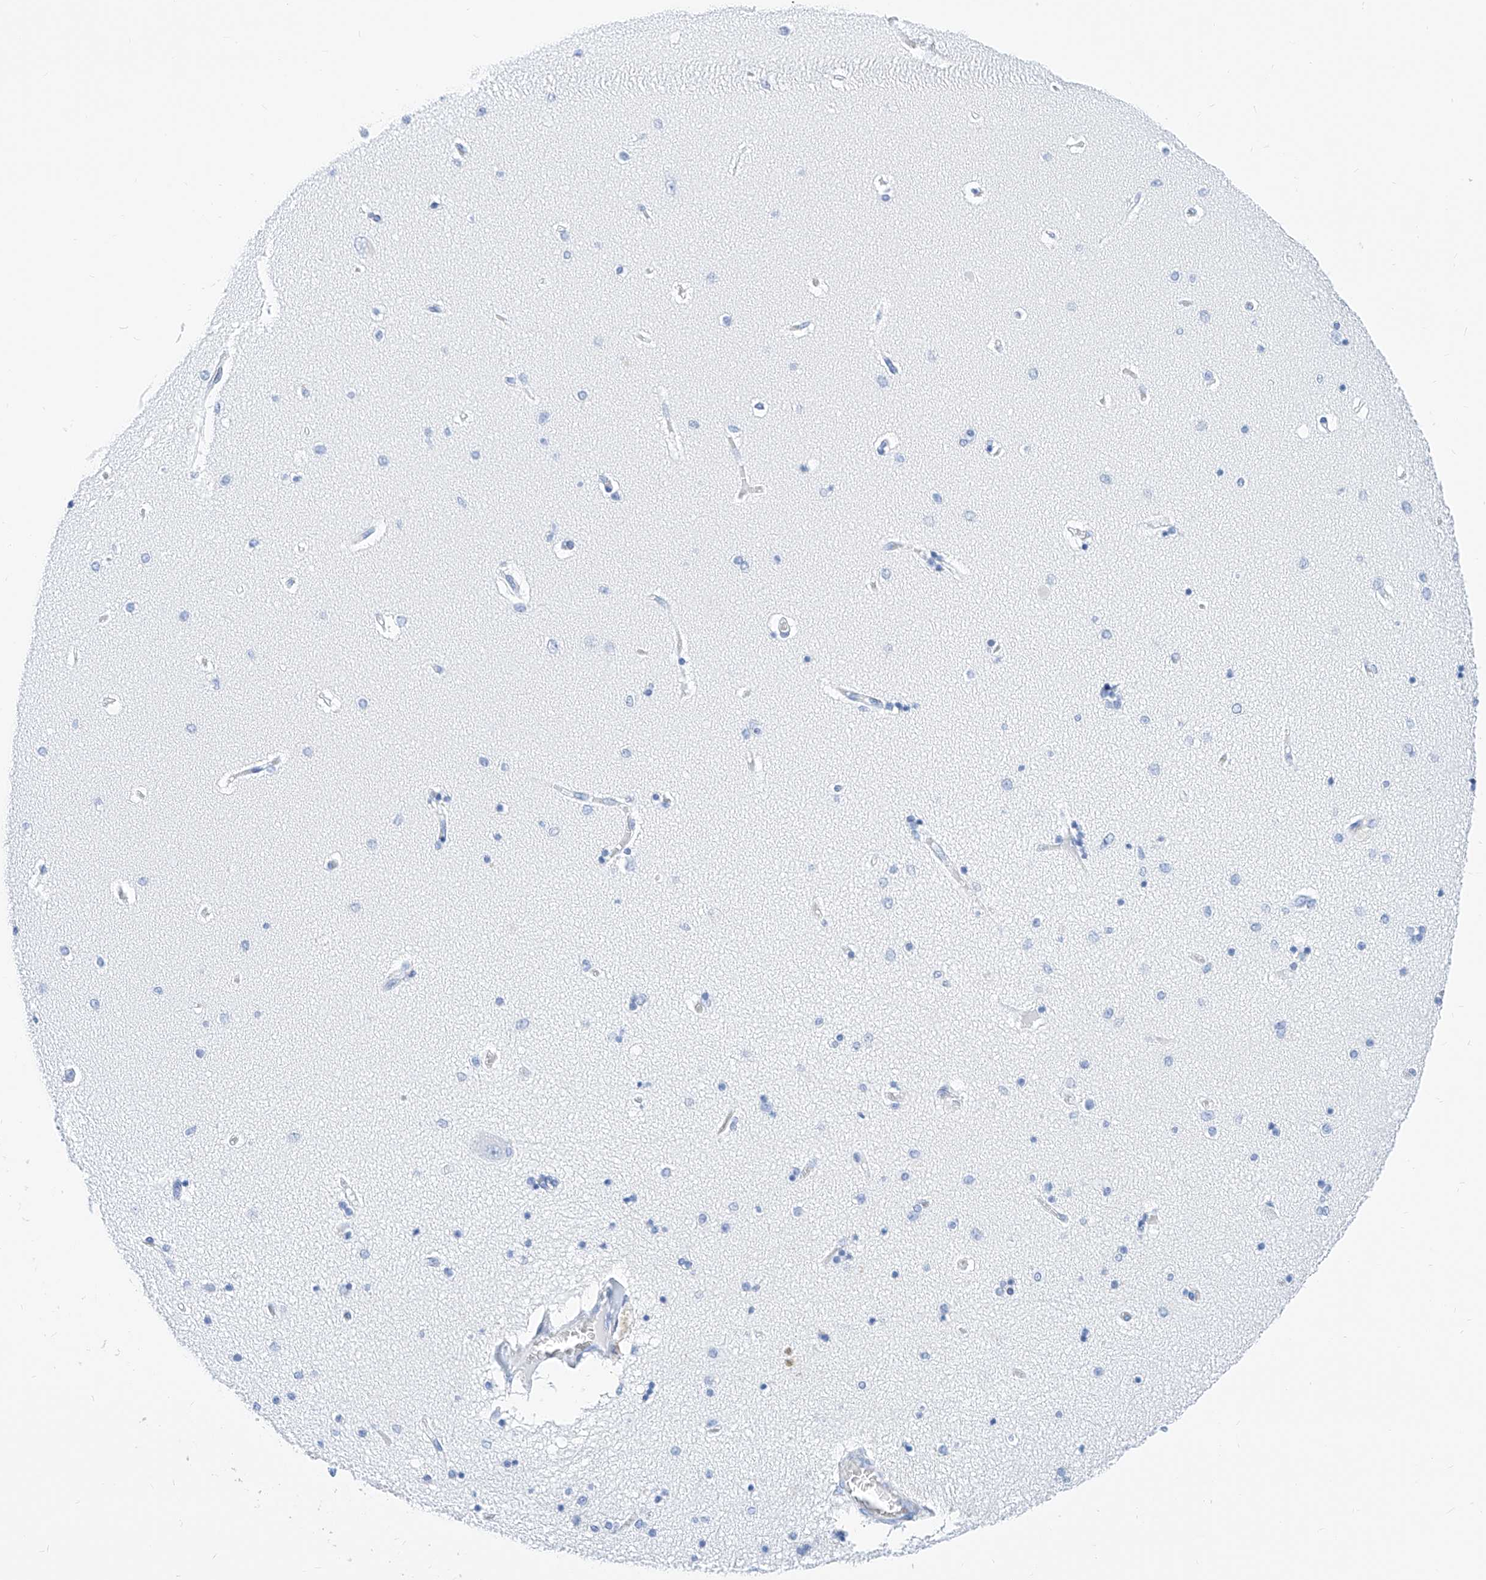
{"staining": {"intensity": "negative", "quantity": "none", "location": "none"}, "tissue": "hippocampus", "cell_type": "Glial cells", "image_type": "normal", "snomed": [{"axis": "morphology", "description": "Normal tissue, NOS"}, {"axis": "topography", "description": "Hippocampus"}], "caption": "The image displays no staining of glial cells in unremarkable hippocampus. (DAB IHC with hematoxylin counter stain).", "gene": "KCNJ1", "patient": {"sex": "female", "age": 54}}